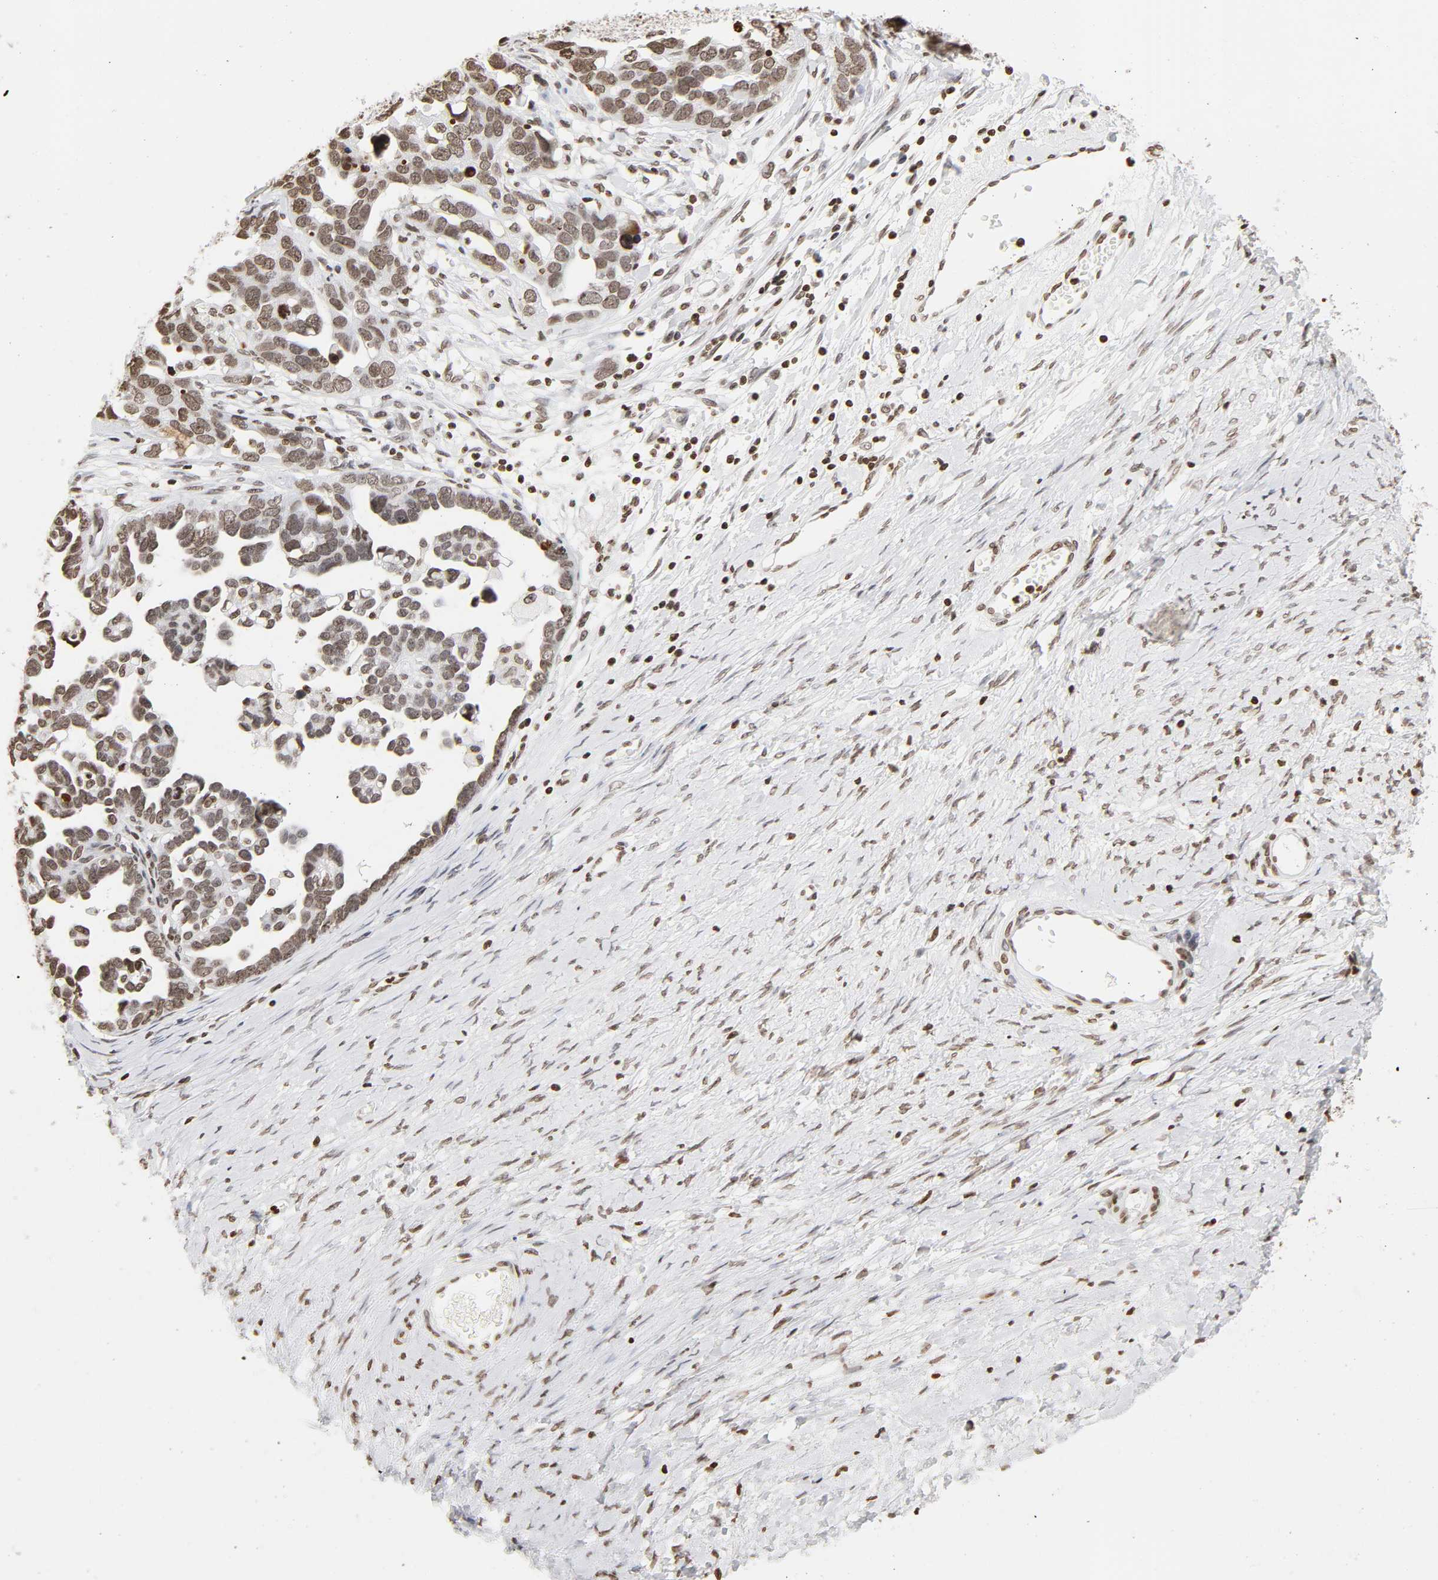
{"staining": {"intensity": "weak", "quantity": ">75%", "location": "nuclear"}, "tissue": "ovarian cancer", "cell_type": "Tumor cells", "image_type": "cancer", "snomed": [{"axis": "morphology", "description": "Cystadenocarcinoma, serous, NOS"}, {"axis": "topography", "description": "Ovary"}], "caption": "Human ovarian cancer stained with a brown dye displays weak nuclear positive expression in approximately >75% of tumor cells.", "gene": "H2AC12", "patient": {"sex": "female", "age": 54}}